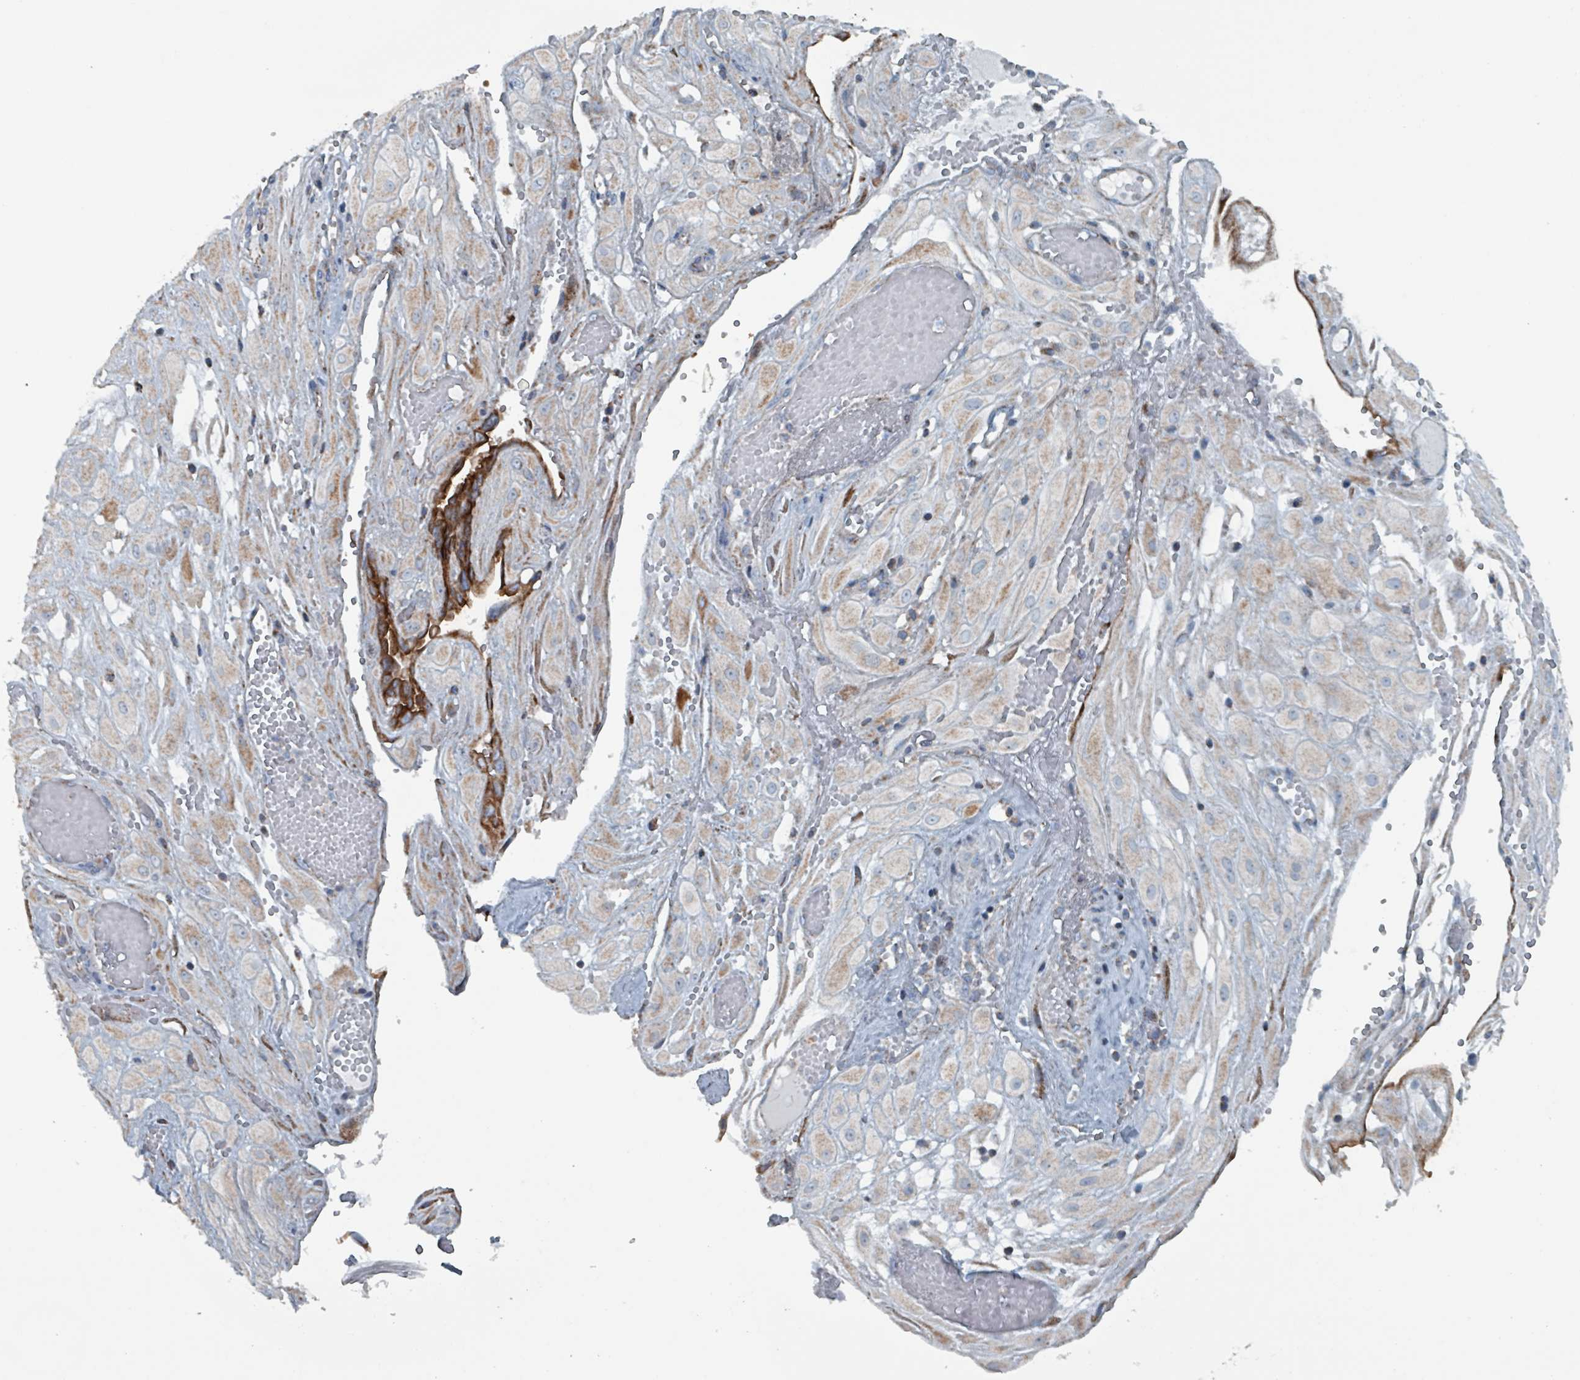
{"staining": {"intensity": "weak", "quantity": "<25%", "location": "cytoplasmic/membranous"}, "tissue": "cervical cancer", "cell_type": "Tumor cells", "image_type": "cancer", "snomed": [{"axis": "morphology", "description": "Squamous cell carcinoma, NOS"}, {"axis": "topography", "description": "Cervix"}], "caption": "The immunohistochemistry micrograph has no significant expression in tumor cells of cervical cancer (squamous cell carcinoma) tissue.", "gene": "ABHD18", "patient": {"sex": "female", "age": 36}}